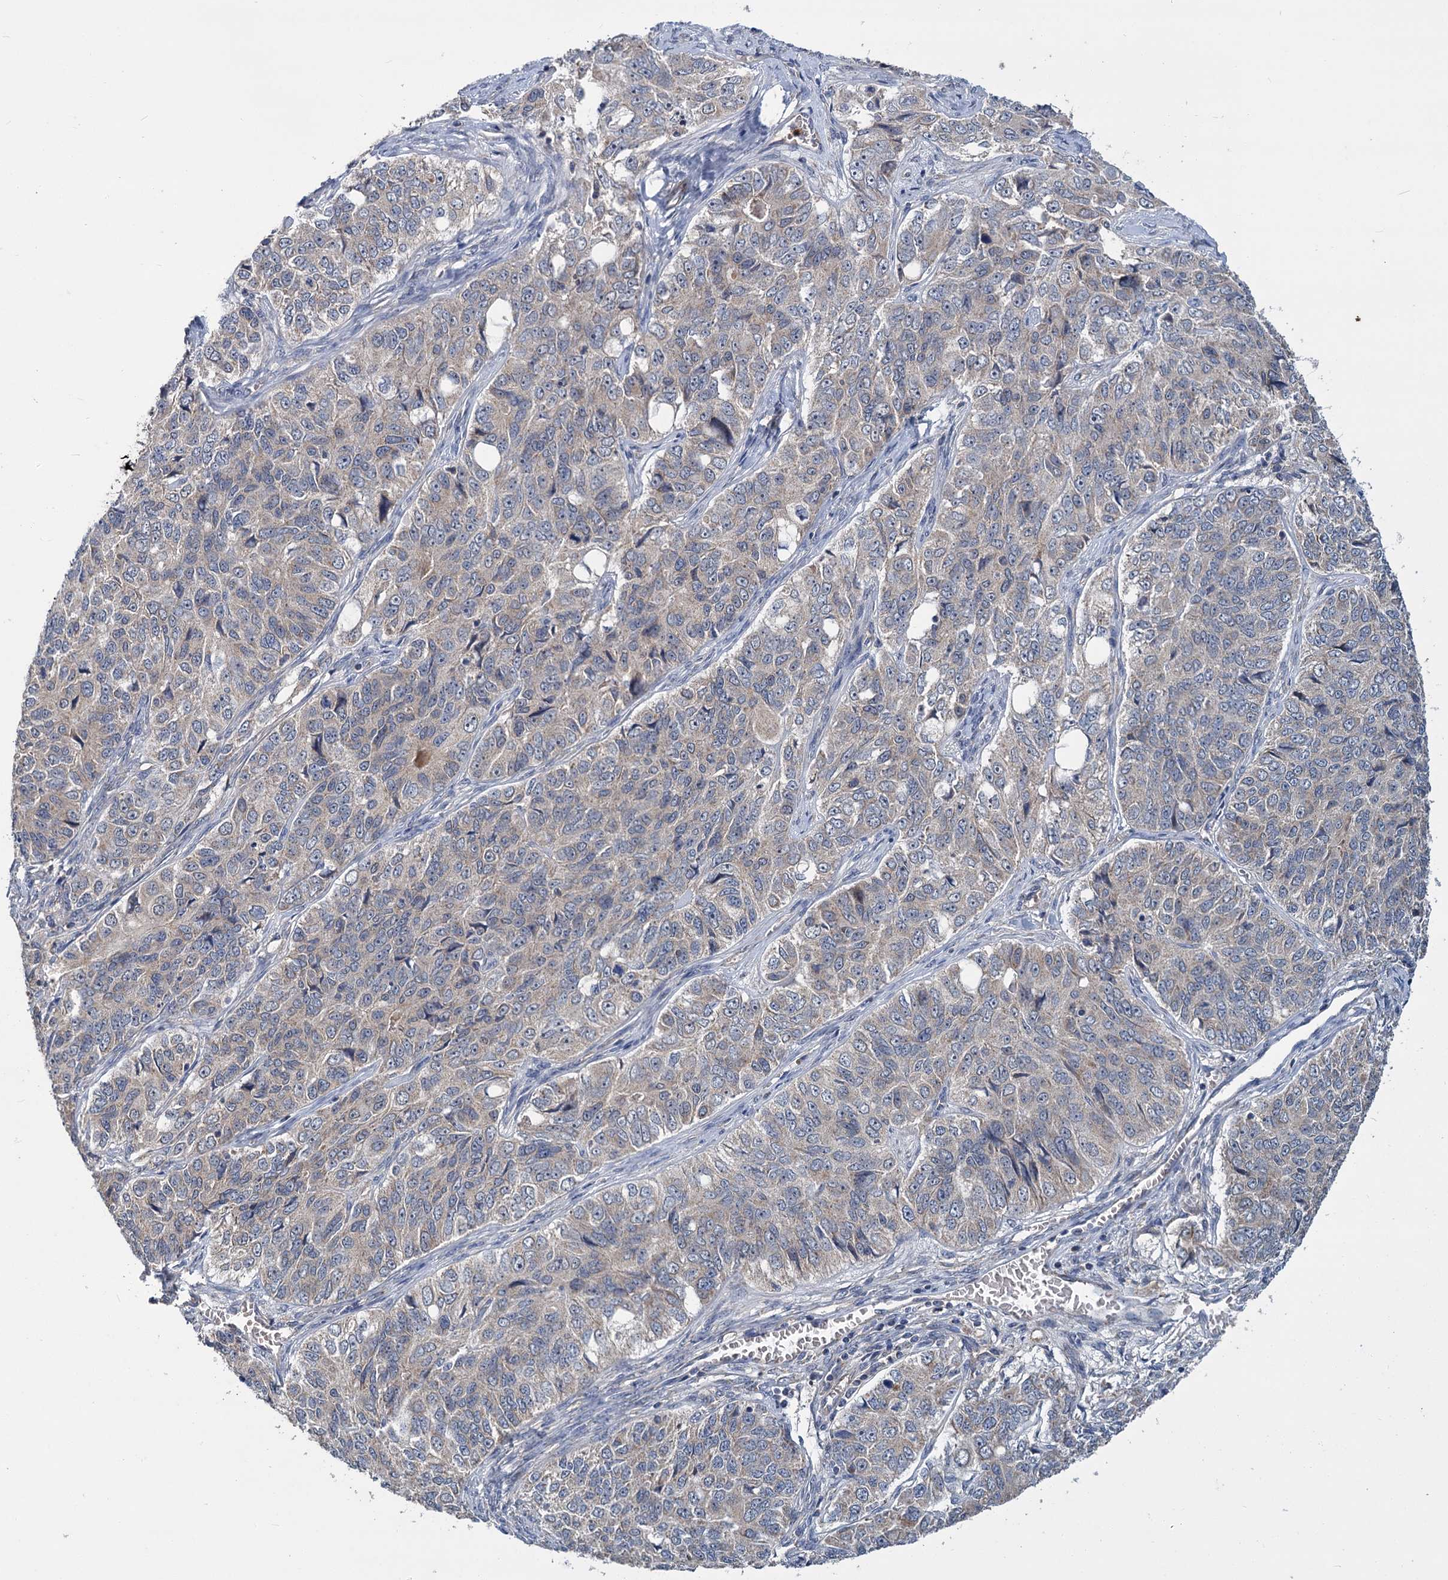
{"staining": {"intensity": "negative", "quantity": "none", "location": "none"}, "tissue": "ovarian cancer", "cell_type": "Tumor cells", "image_type": "cancer", "snomed": [{"axis": "morphology", "description": "Carcinoma, endometroid"}, {"axis": "topography", "description": "Ovary"}], "caption": "This is an immunohistochemistry (IHC) photomicrograph of human ovarian cancer (endometroid carcinoma). There is no expression in tumor cells.", "gene": "DYNC2H1", "patient": {"sex": "female", "age": 51}}